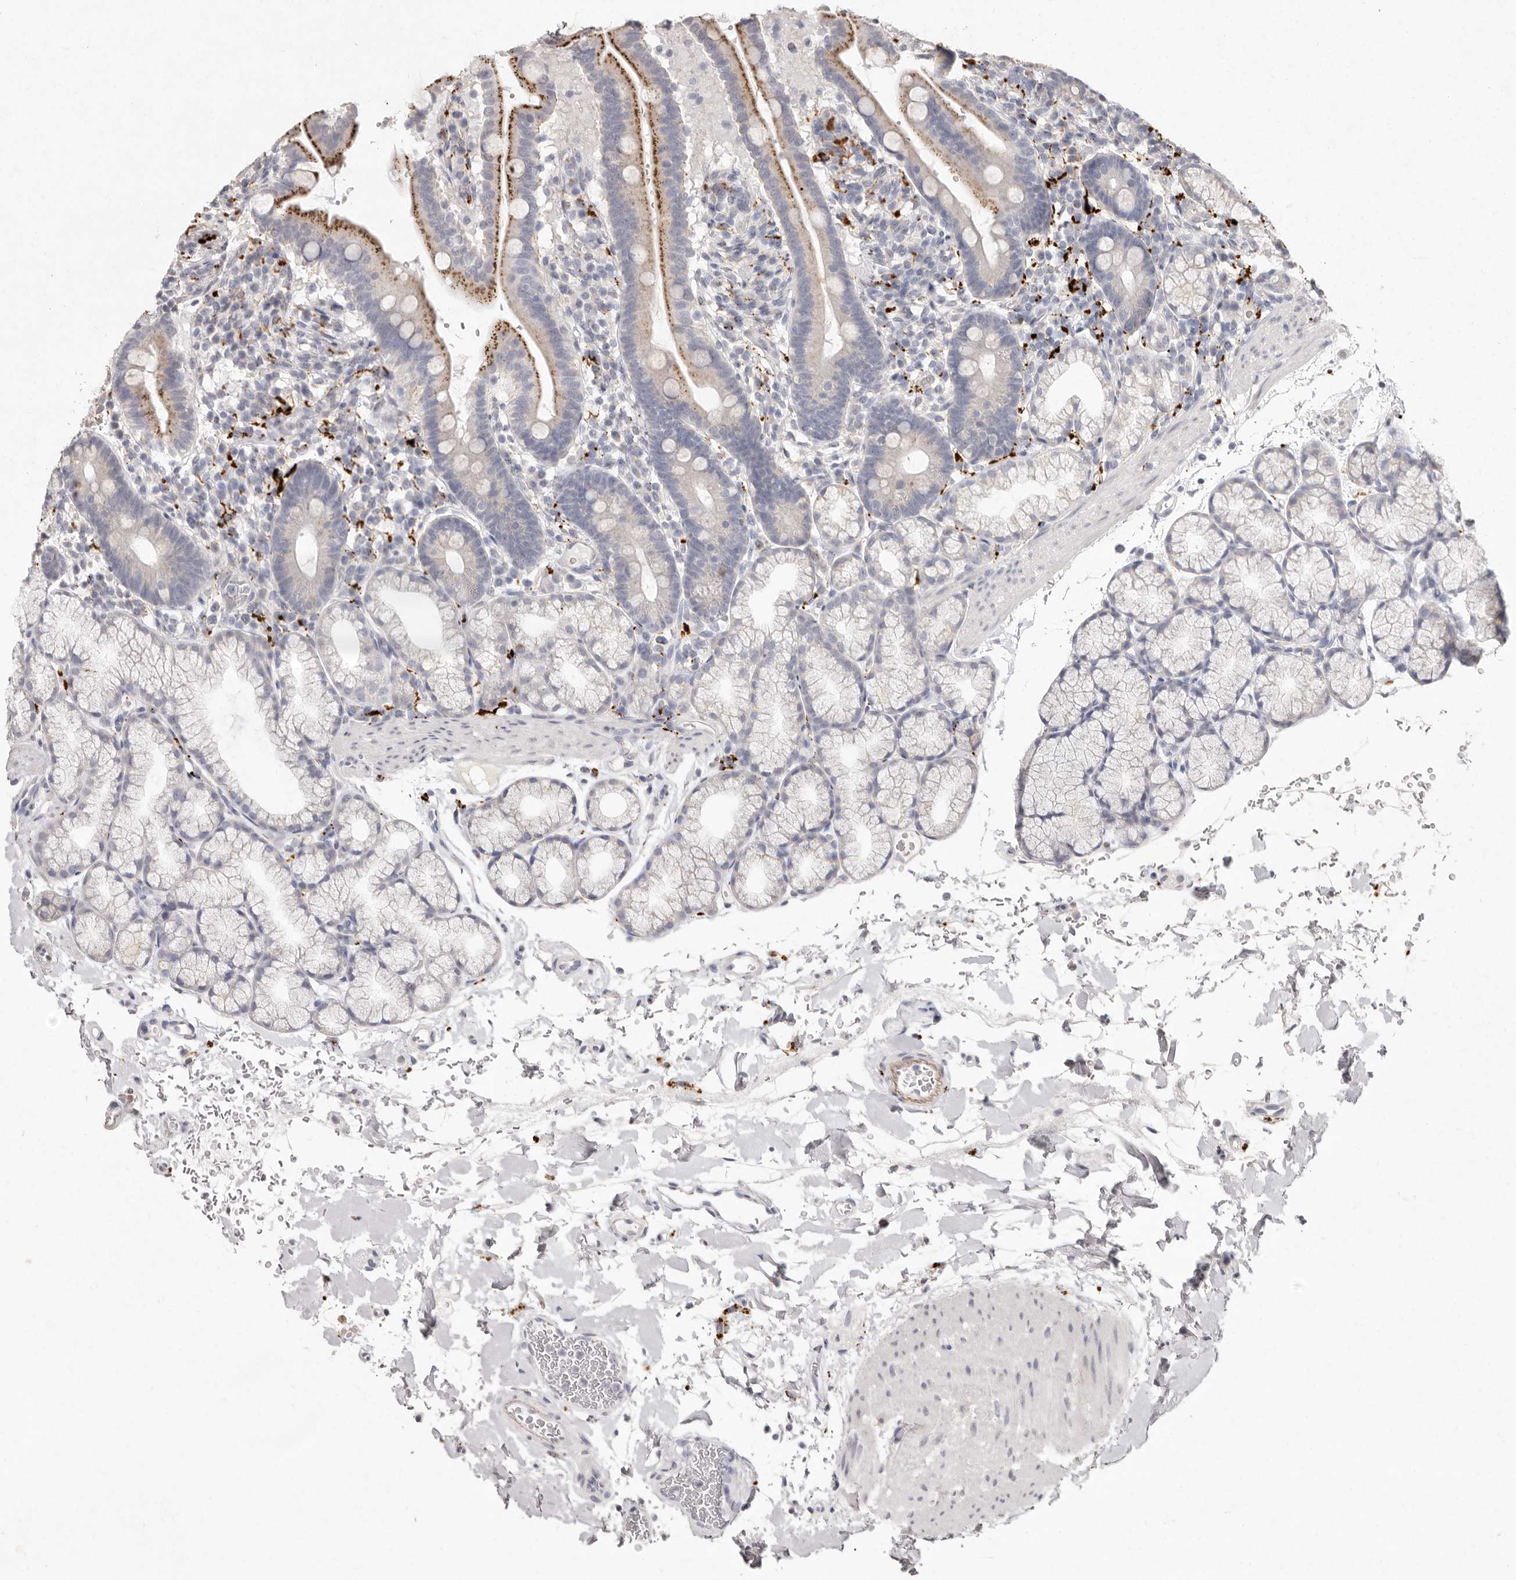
{"staining": {"intensity": "moderate", "quantity": "<25%", "location": "cytoplasmic/membranous"}, "tissue": "duodenum", "cell_type": "Glandular cells", "image_type": "normal", "snomed": [{"axis": "morphology", "description": "Normal tissue, NOS"}, {"axis": "topography", "description": "Duodenum"}], "caption": "Protein expression analysis of normal human duodenum reveals moderate cytoplasmic/membranous positivity in about <25% of glandular cells.", "gene": "FAM185A", "patient": {"sex": "male", "age": 54}}